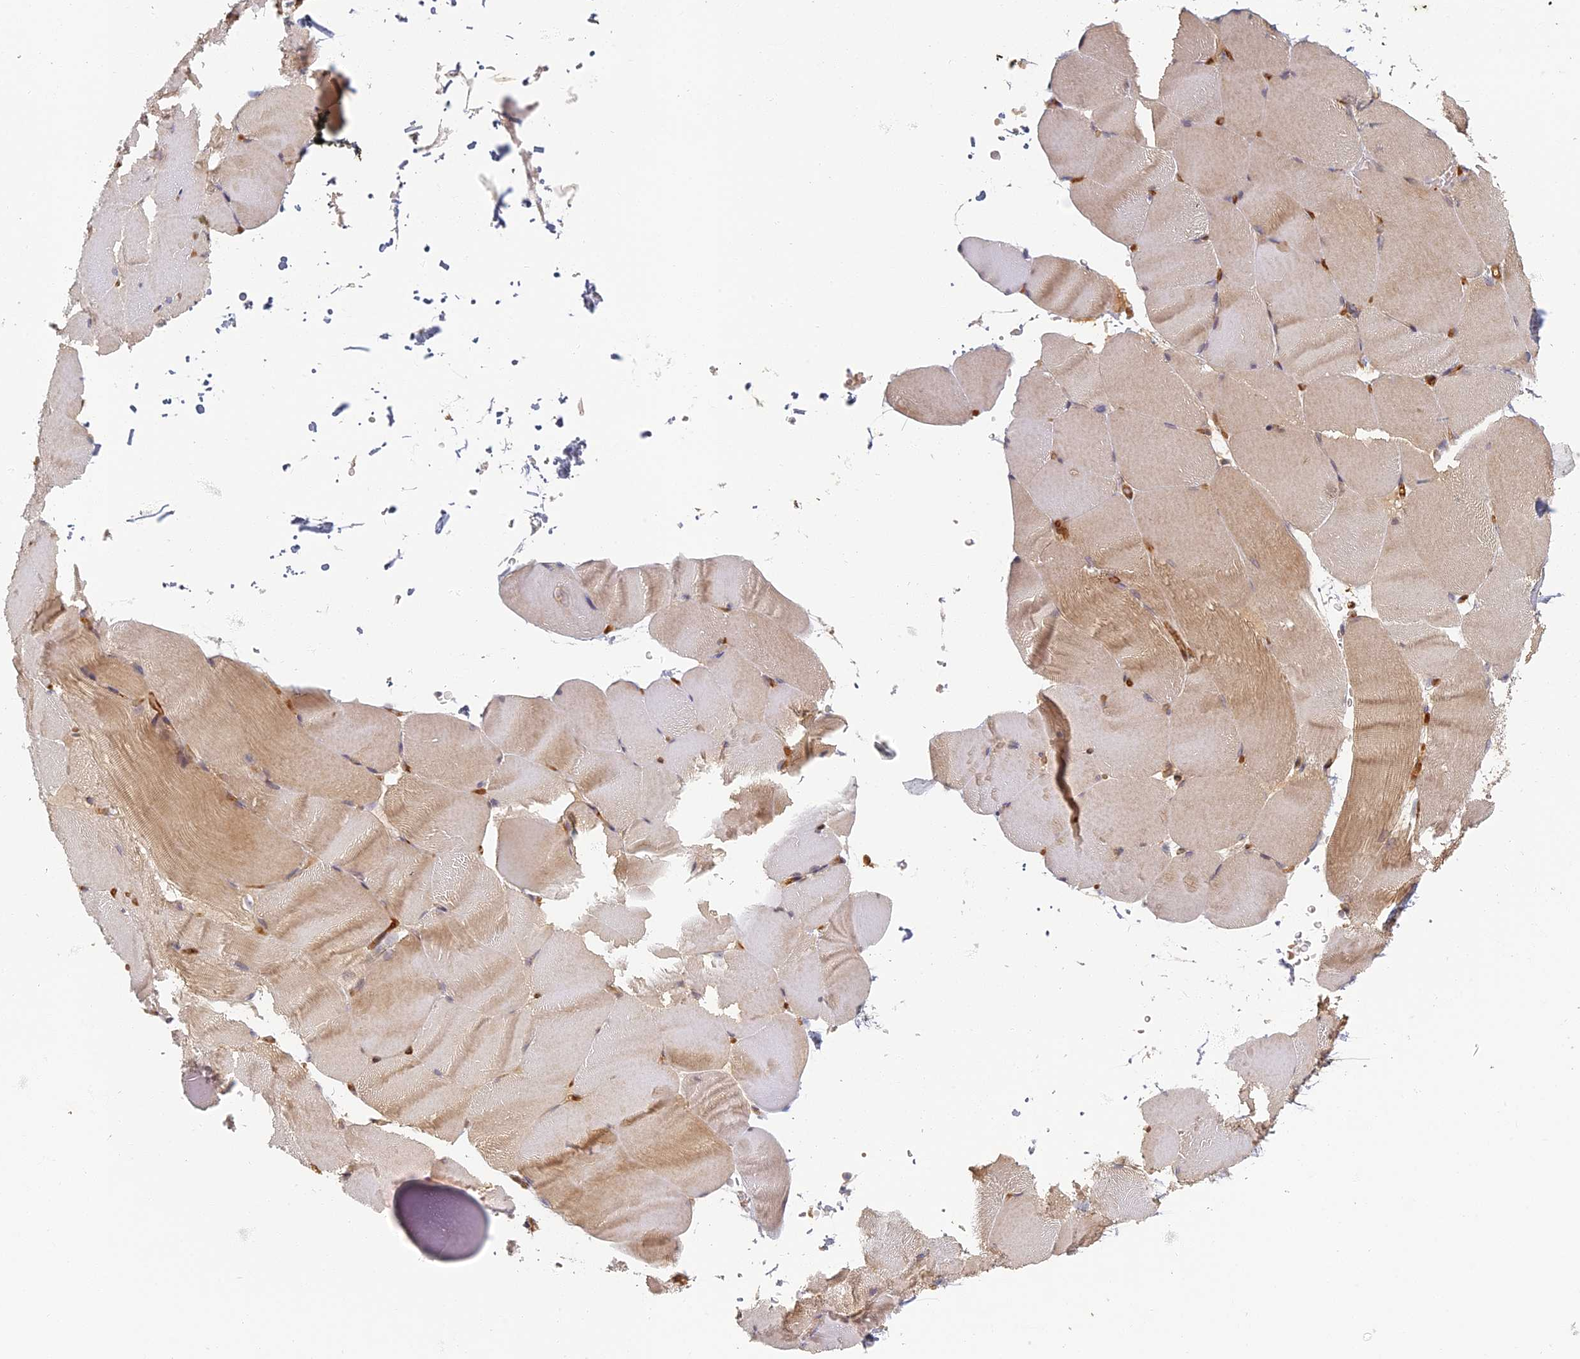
{"staining": {"intensity": "moderate", "quantity": "25%-75%", "location": "cytoplasmic/membranous,nuclear"}, "tissue": "skeletal muscle", "cell_type": "Myocytes", "image_type": "normal", "snomed": [{"axis": "morphology", "description": "Normal tissue, NOS"}, {"axis": "topography", "description": "Skeletal muscle"}, {"axis": "topography", "description": "Parathyroid gland"}], "caption": "Skeletal muscle stained for a protein (brown) displays moderate cytoplasmic/membranous,nuclear positive expression in approximately 25%-75% of myocytes.", "gene": "INO80D", "patient": {"sex": "female", "age": 37}}